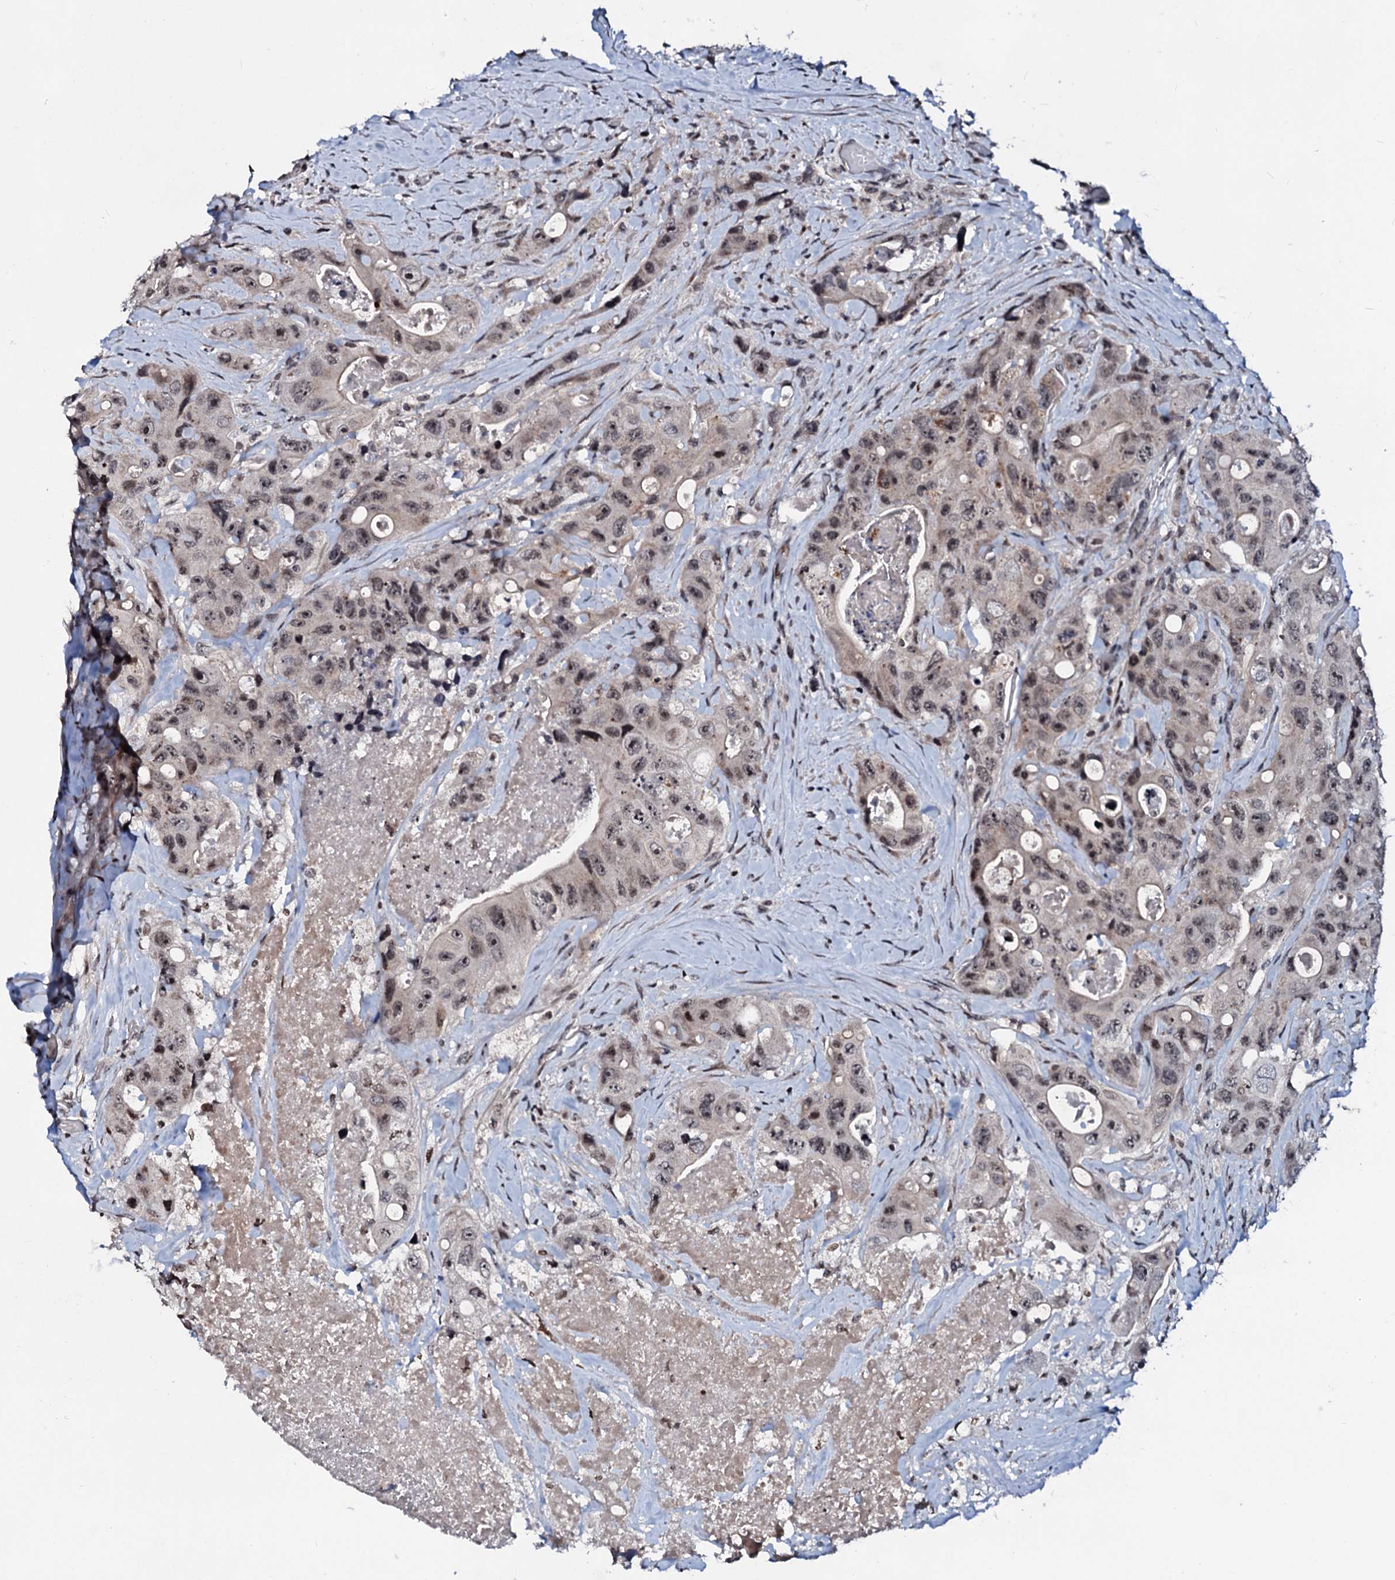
{"staining": {"intensity": "weak", "quantity": "25%-75%", "location": "nuclear"}, "tissue": "colorectal cancer", "cell_type": "Tumor cells", "image_type": "cancer", "snomed": [{"axis": "morphology", "description": "Adenocarcinoma, NOS"}, {"axis": "topography", "description": "Colon"}], "caption": "Immunohistochemical staining of human colorectal adenocarcinoma demonstrates low levels of weak nuclear protein positivity in approximately 25%-75% of tumor cells. (DAB IHC with brightfield microscopy, high magnification).", "gene": "LSM11", "patient": {"sex": "female", "age": 46}}